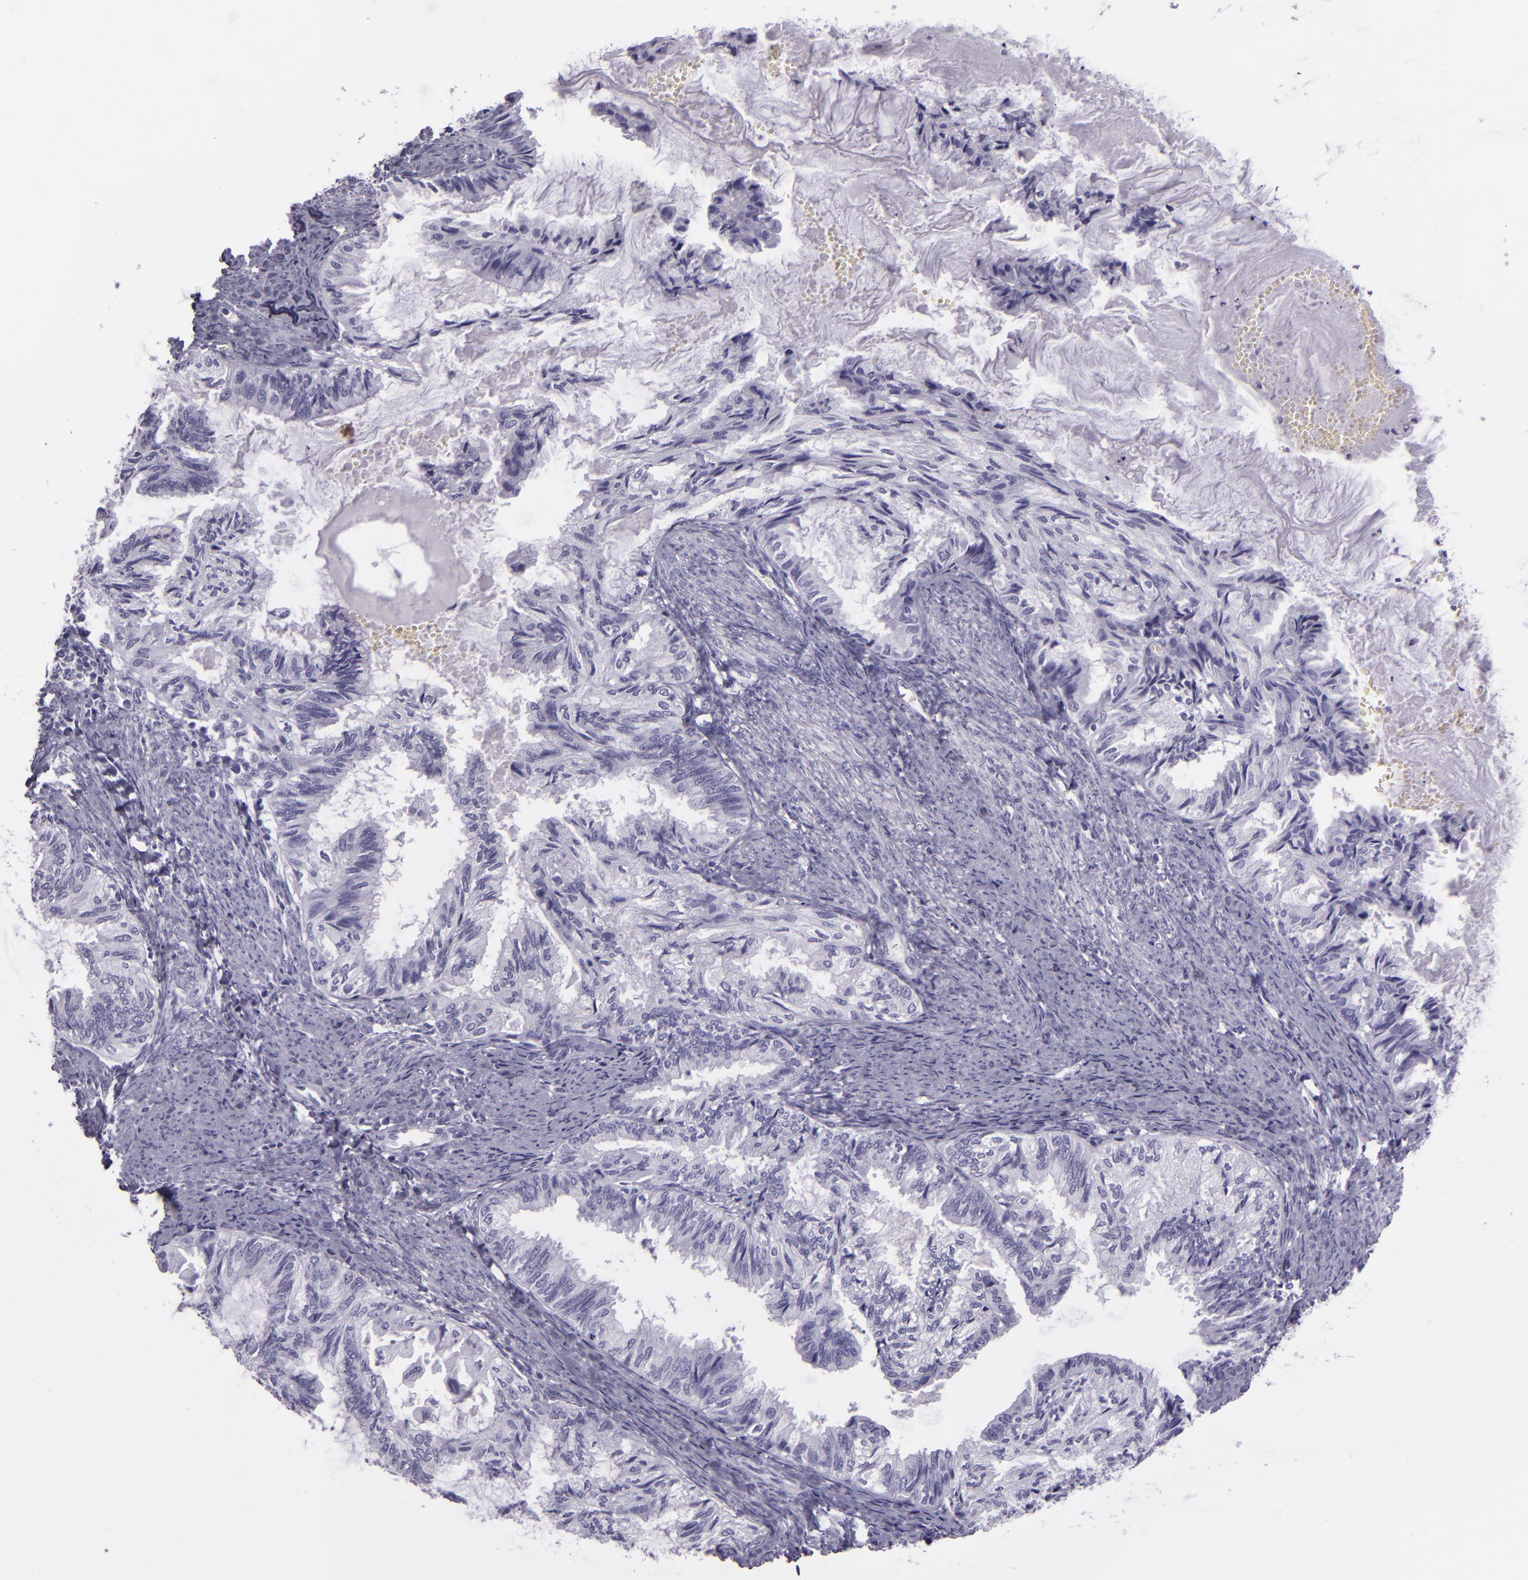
{"staining": {"intensity": "negative", "quantity": "none", "location": "none"}, "tissue": "endometrial cancer", "cell_type": "Tumor cells", "image_type": "cancer", "snomed": [{"axis": "morphology", "description": "Adenocarcinoma, NOS"}, {"axis": "topography", "description": "Endometrium"}], "caption": "There is no significant expression in tumor cells of endometrial cancer. The staining is performed using DAB (3,3'-diaminobenzidine) brown chromogen with nuclei counter-stained in using hematoxylin.", "gene": "CR2", "patient": {"sex": "female", "age": 86}}